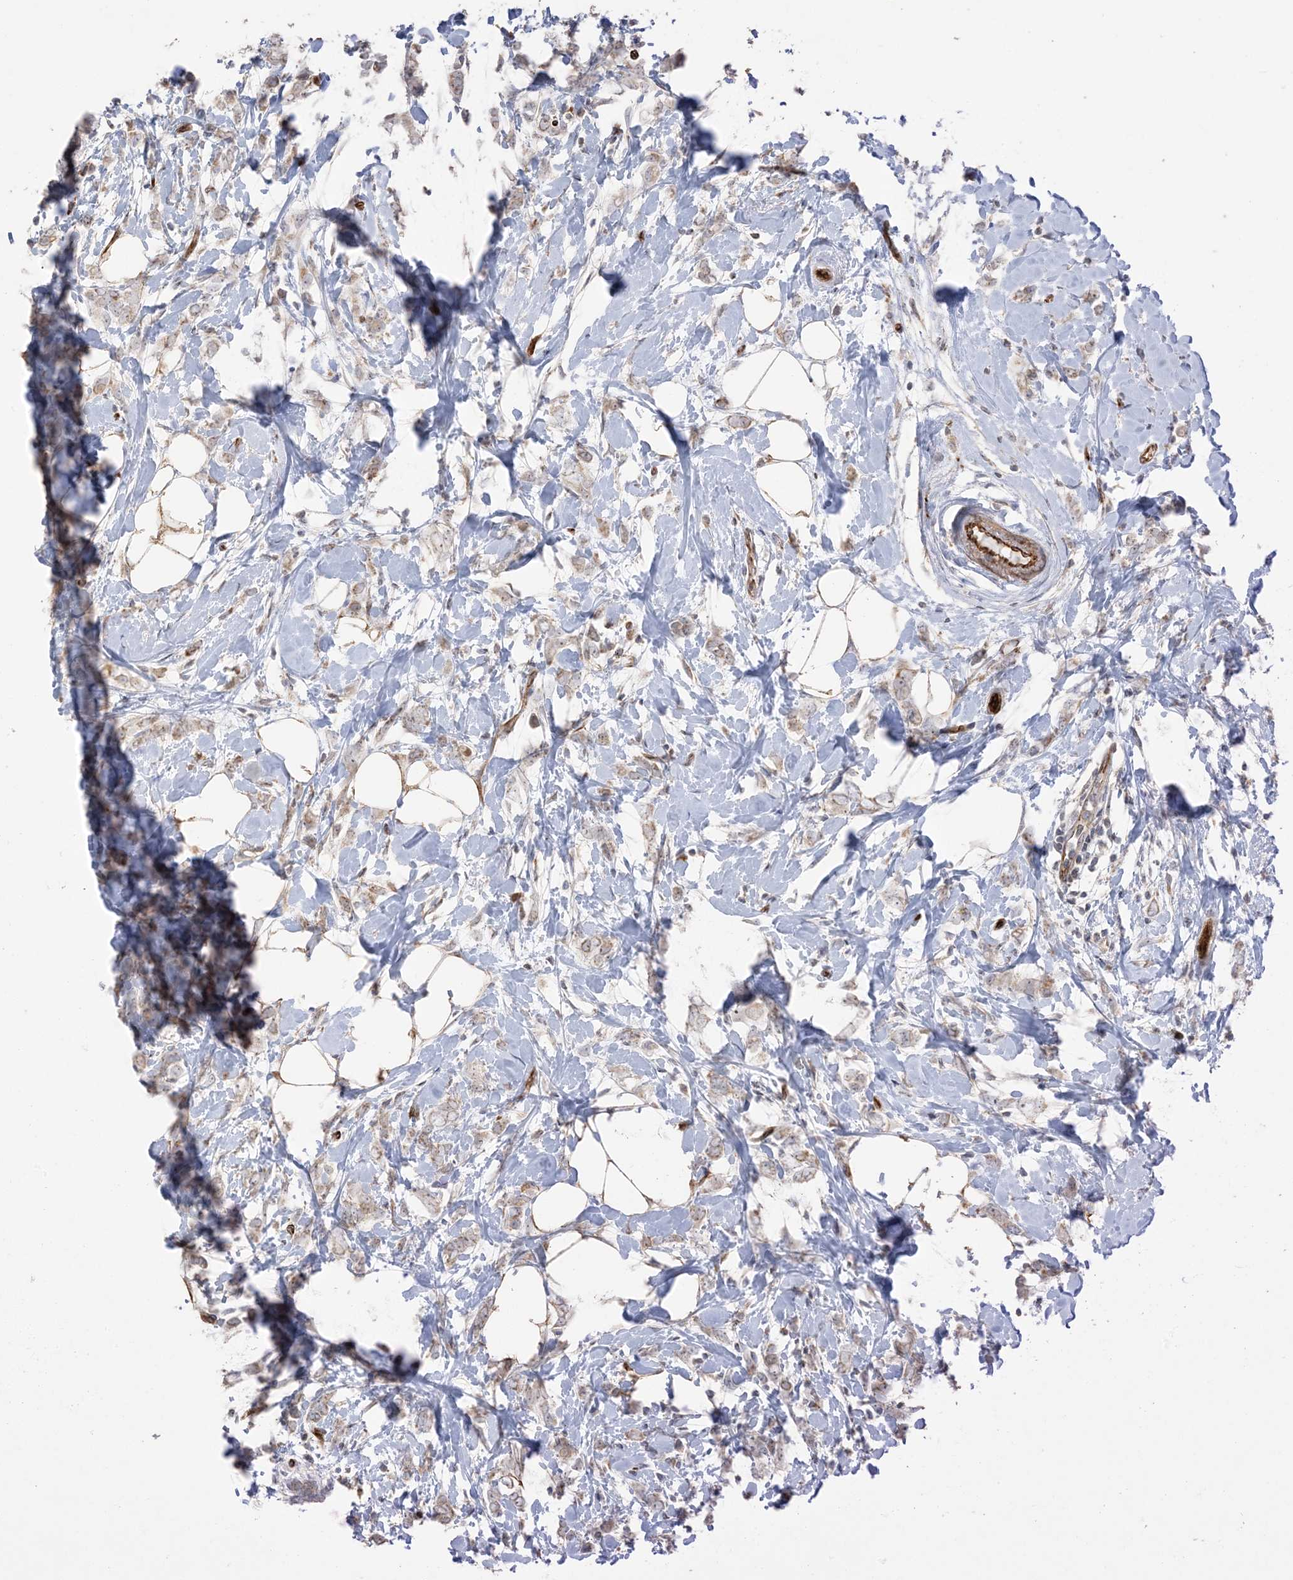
{"staining": {"intensity": "negative", "quantity": "none", "location": "none"}, "tissue": "breast cancer", "cell_type": "Tumor cells", "image_type": "cancer", "snomed": [{"axis": "morphology", "description": "Normal tissue, NOS"}, {"axis": "morphology", "description": "Lobular carcinoma"}, {"axis": "topography", "description": "Breast"}], "caption": "Immunohistochemical staining of breast lobular carcinoma exhibits no significant positivity in tumor cells. Nuclei are stained in blue.", "gene": "AGA", "patient": {"sex": "female", "age": 47}}